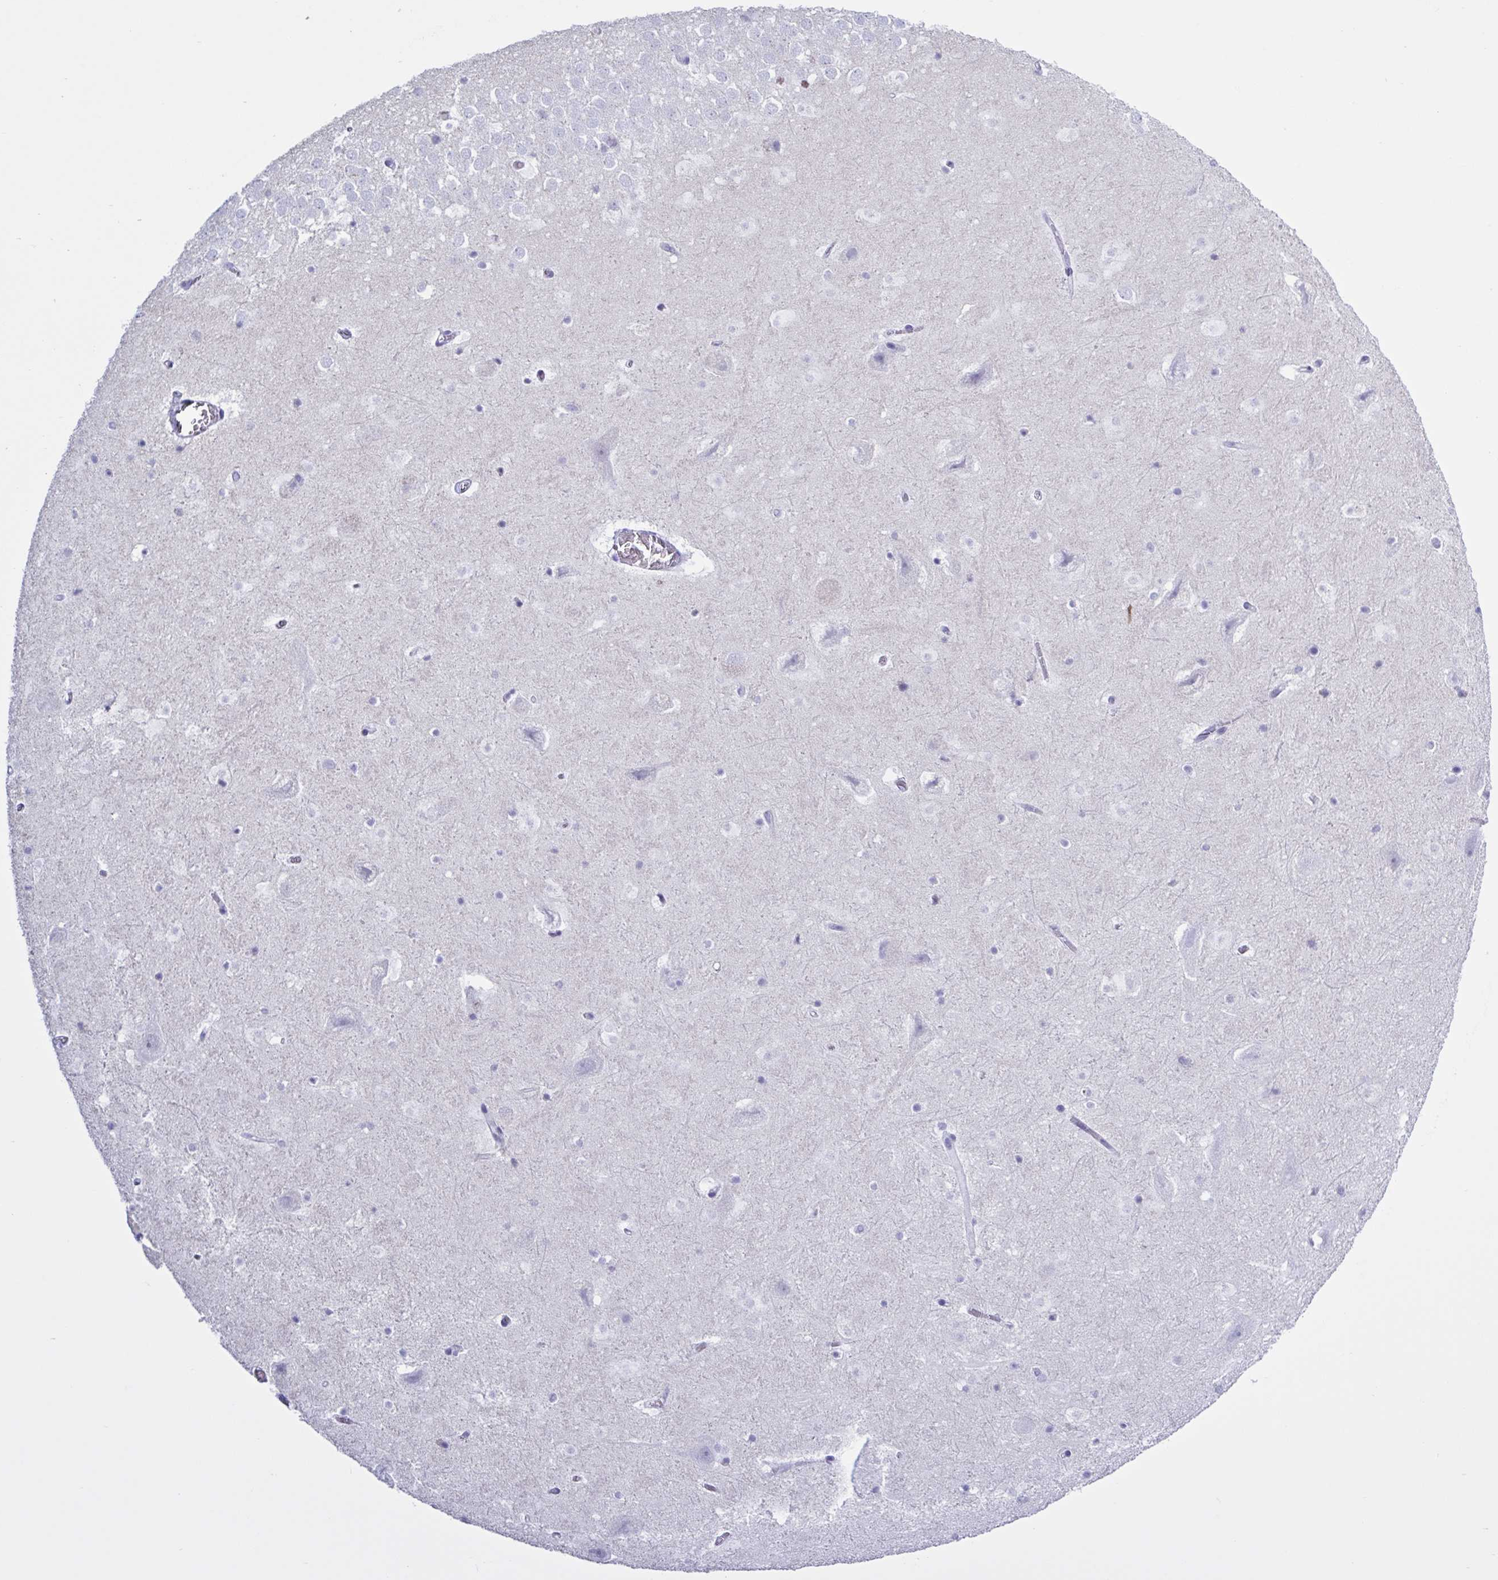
{"staining": {"intensity": "negative", "quantity": "none", "location": "none"}, "tissue": "hippocampus", "cell_type": "Glial cells", "image_type": "normal", "snomed": [{"axis": "morphology", "description": "Normal tissue, NOS"}, {"axis": "topography", "description": "Hippocampus"}], "caption": "Image shows no protein staining in glial cells of normal hippocampus.", "gene": "USP35", "patient": {"sex": "female", "age": 42}}